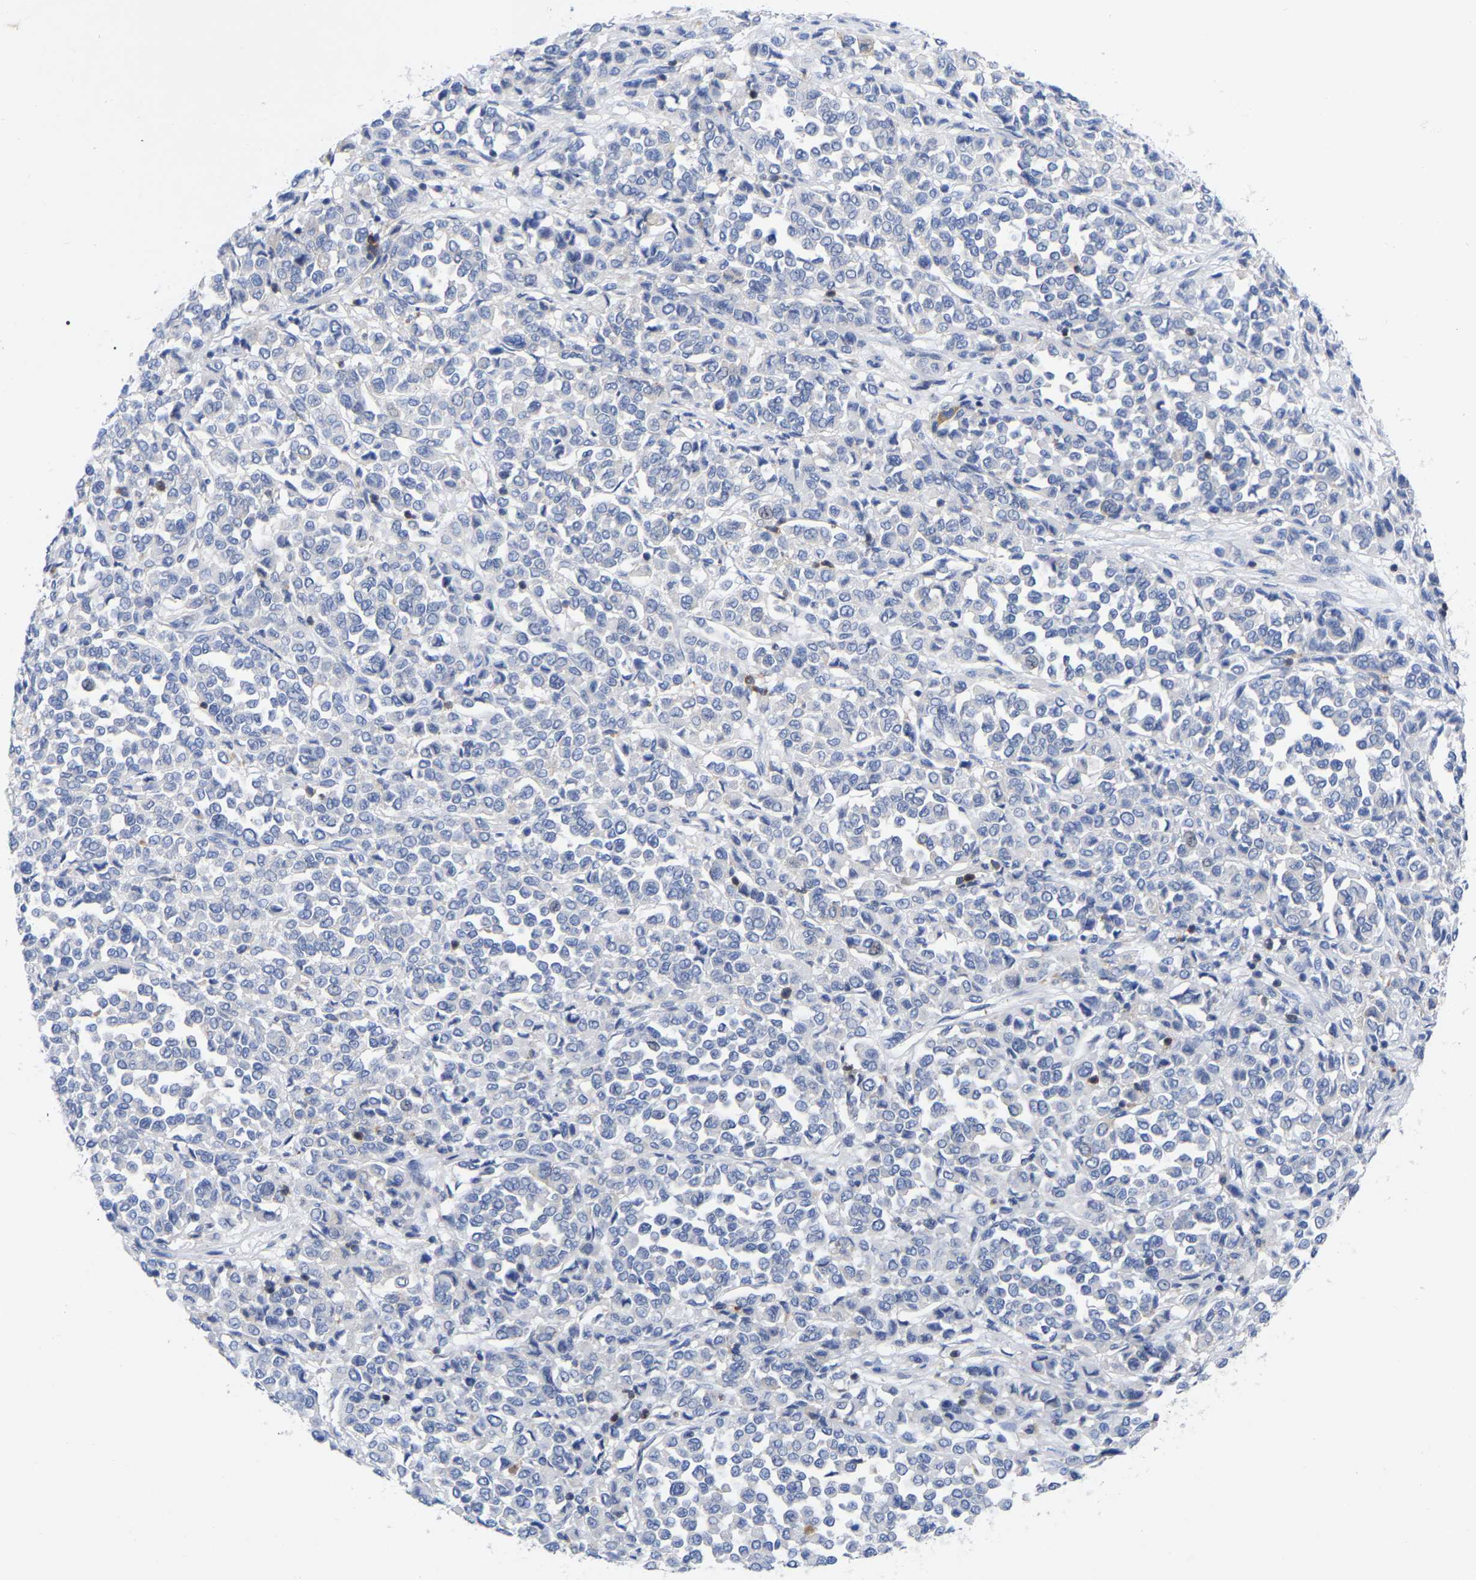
{"staining": {"intensity": "negative", "quantity": "none", "location": "none"}, "tissue": "melanoma", "cell_type": "Tumor cells", "image_type": "cancer", "snomed": [{"axis": "morphology", "description": "Malignant melanoma, Metastatic site"}, {"axis": "topography", "description": "Pancreas"}], "caption": "High power microscopy histopathology image of an immunohistochemistry (IHC) histopathology image of melanoma, revealing no significant positivity in tumor cells.", "gene": "PTPN7", "patient": {"sex": "female", "age": 30}}